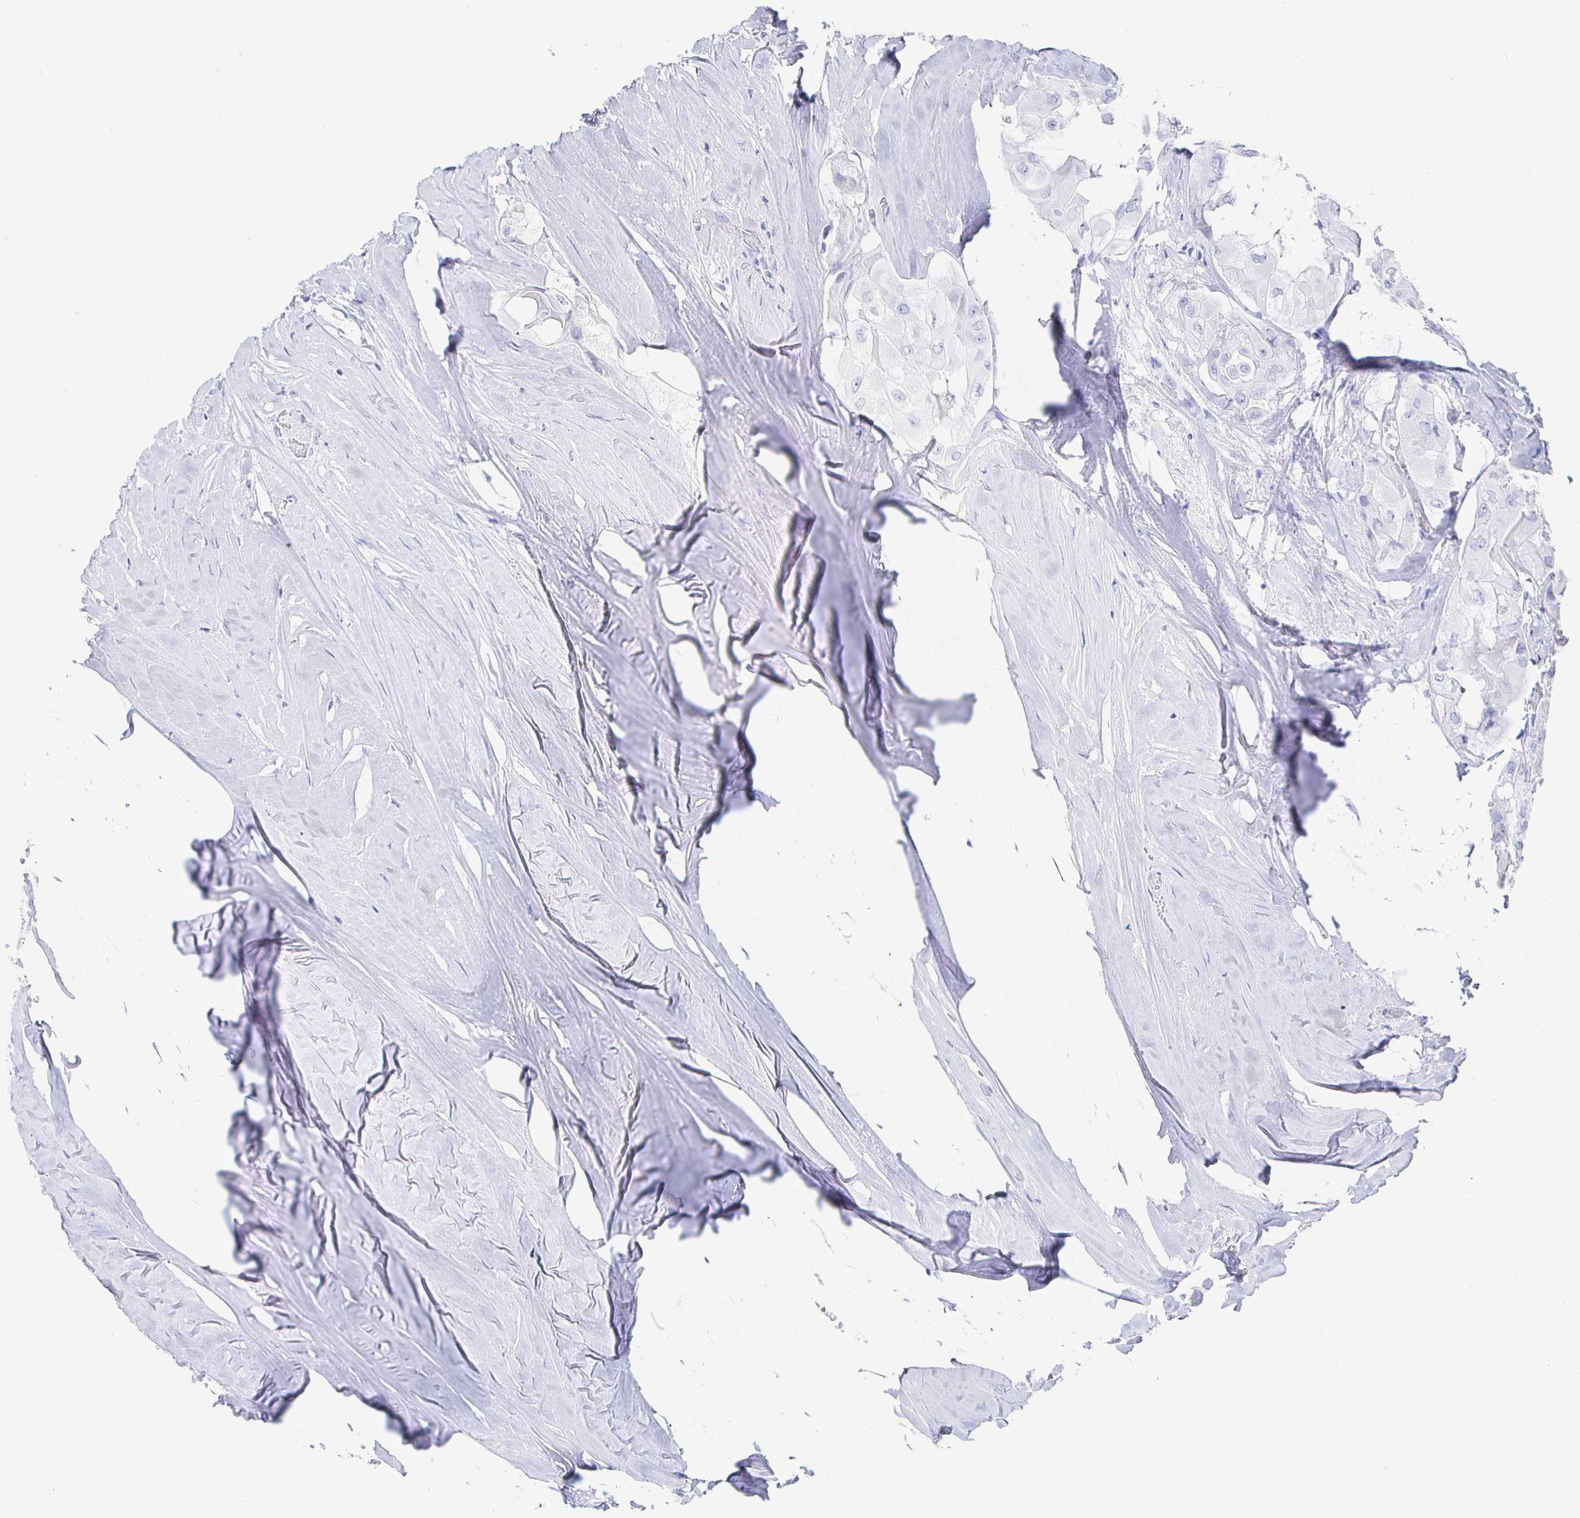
{"staining": {"intensity": "negative", "quantity": "none", "location": "none"}, "tissue": "thyroid cancer", "cell_type": "Tumor cells", "image_type": "cancer", "snomed": [{"axis": "morphology", "description": "Normal tissue, NOS"}, {"axis": "morphology", "description": "Papillary adenocarcinoma, NOS"}, {"axis": "topography", "description": "Thyroid gland"}], "caption": "Thyroid cancer stained for a protein using IHC reveals no positivity tumor cells.", "gene": "CLCA1", "patient": {"sex": "female", "age": 59}}